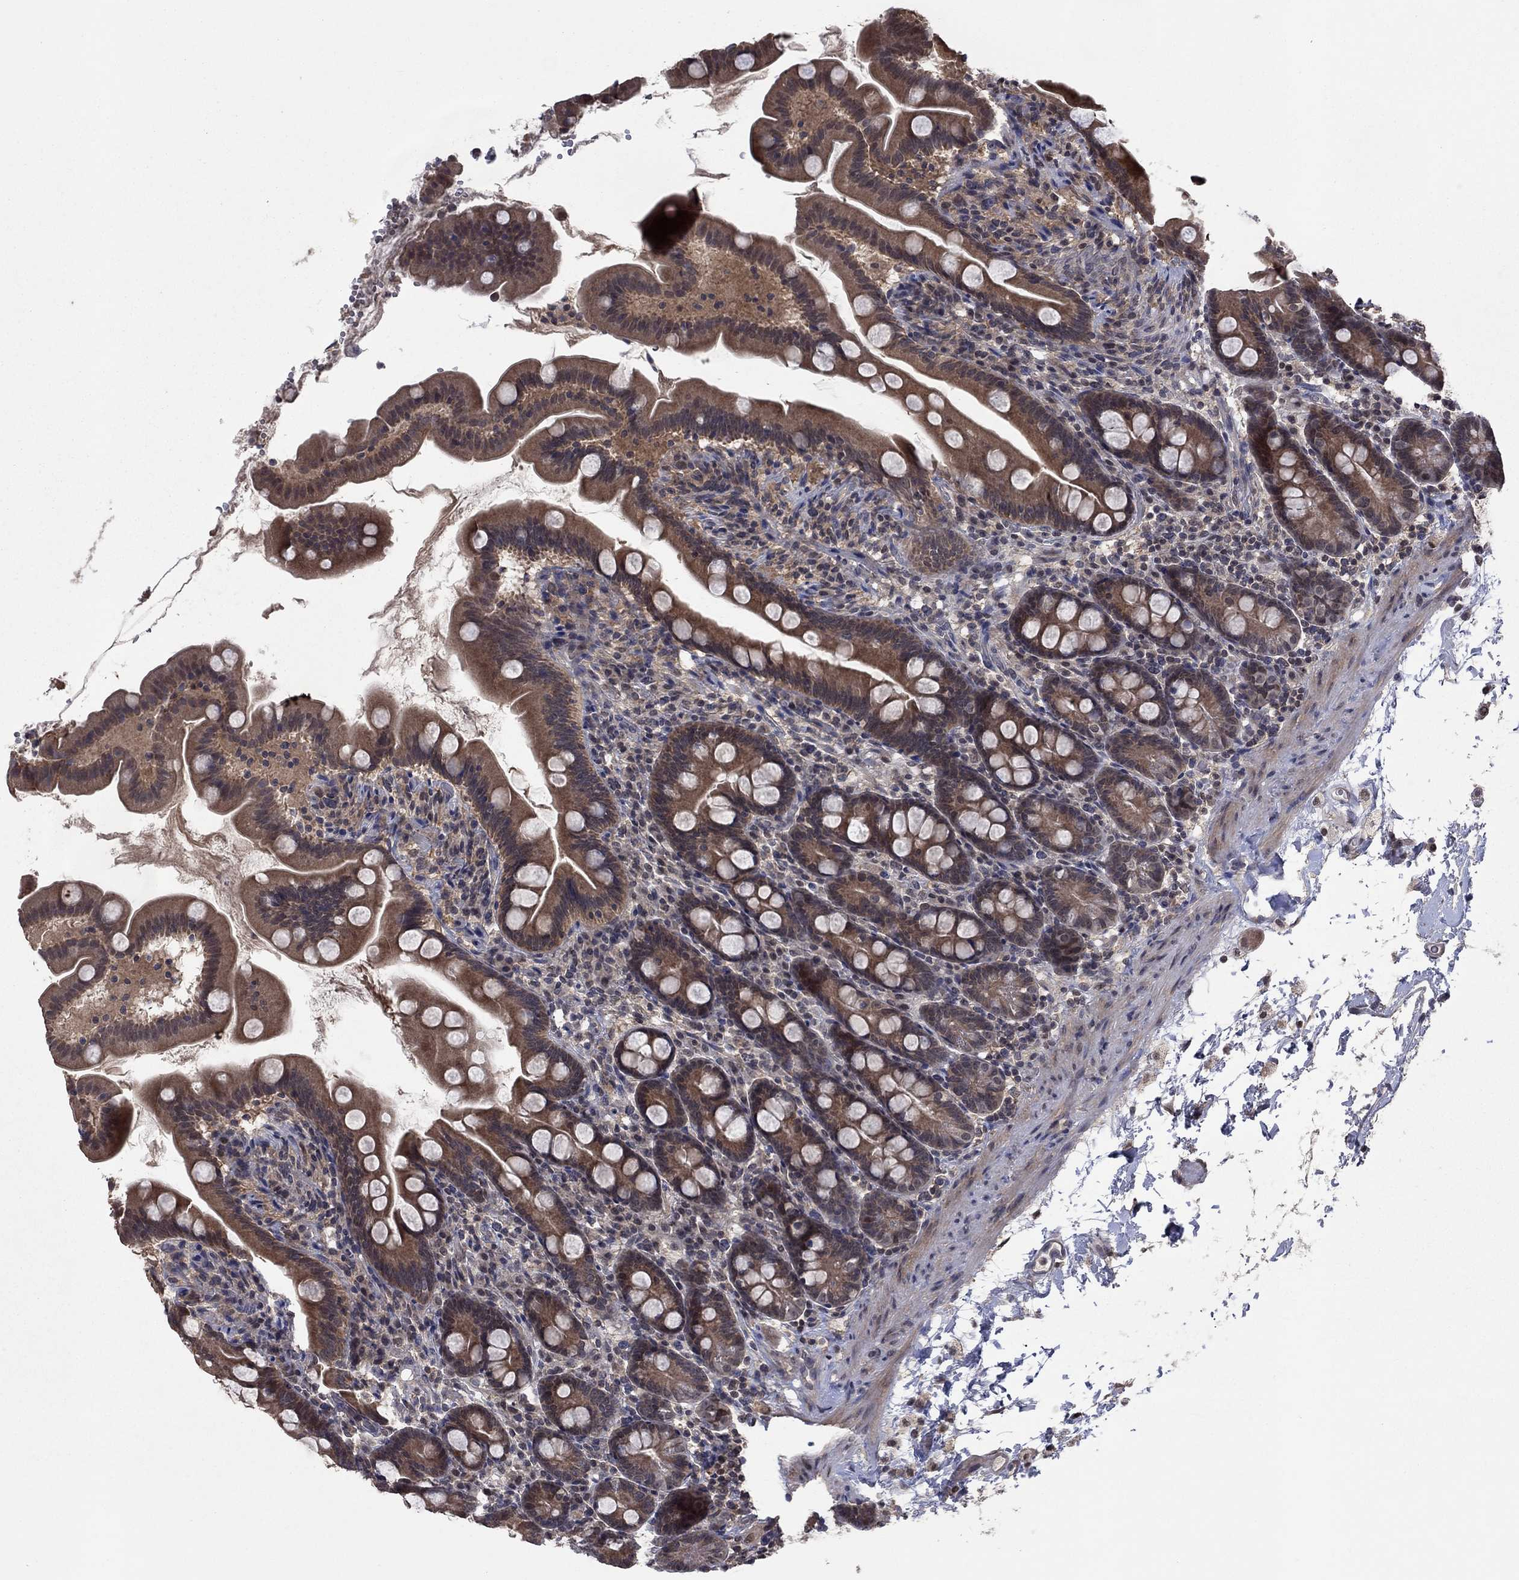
{"staining": {"intensity": "moderate", "quantity": ">75%", "location": "cytoplasmic/membranous"}, "tissue": "small intestine", "cell_type": "Glandular cells", "image_type": "normal", "snomed": [{"axis": "morphology", "description": "Normal tissue, NOS"}, {"axis": "topography", "description": "Small intestine"}], "caption": "IHC of normal human small intestine shows medium levels of moderate cytoplasmic/membranous staining in approximately >75% of glandular cells.", "gene": "IAH1", "patient": {"sex": "female", "age": 44}}